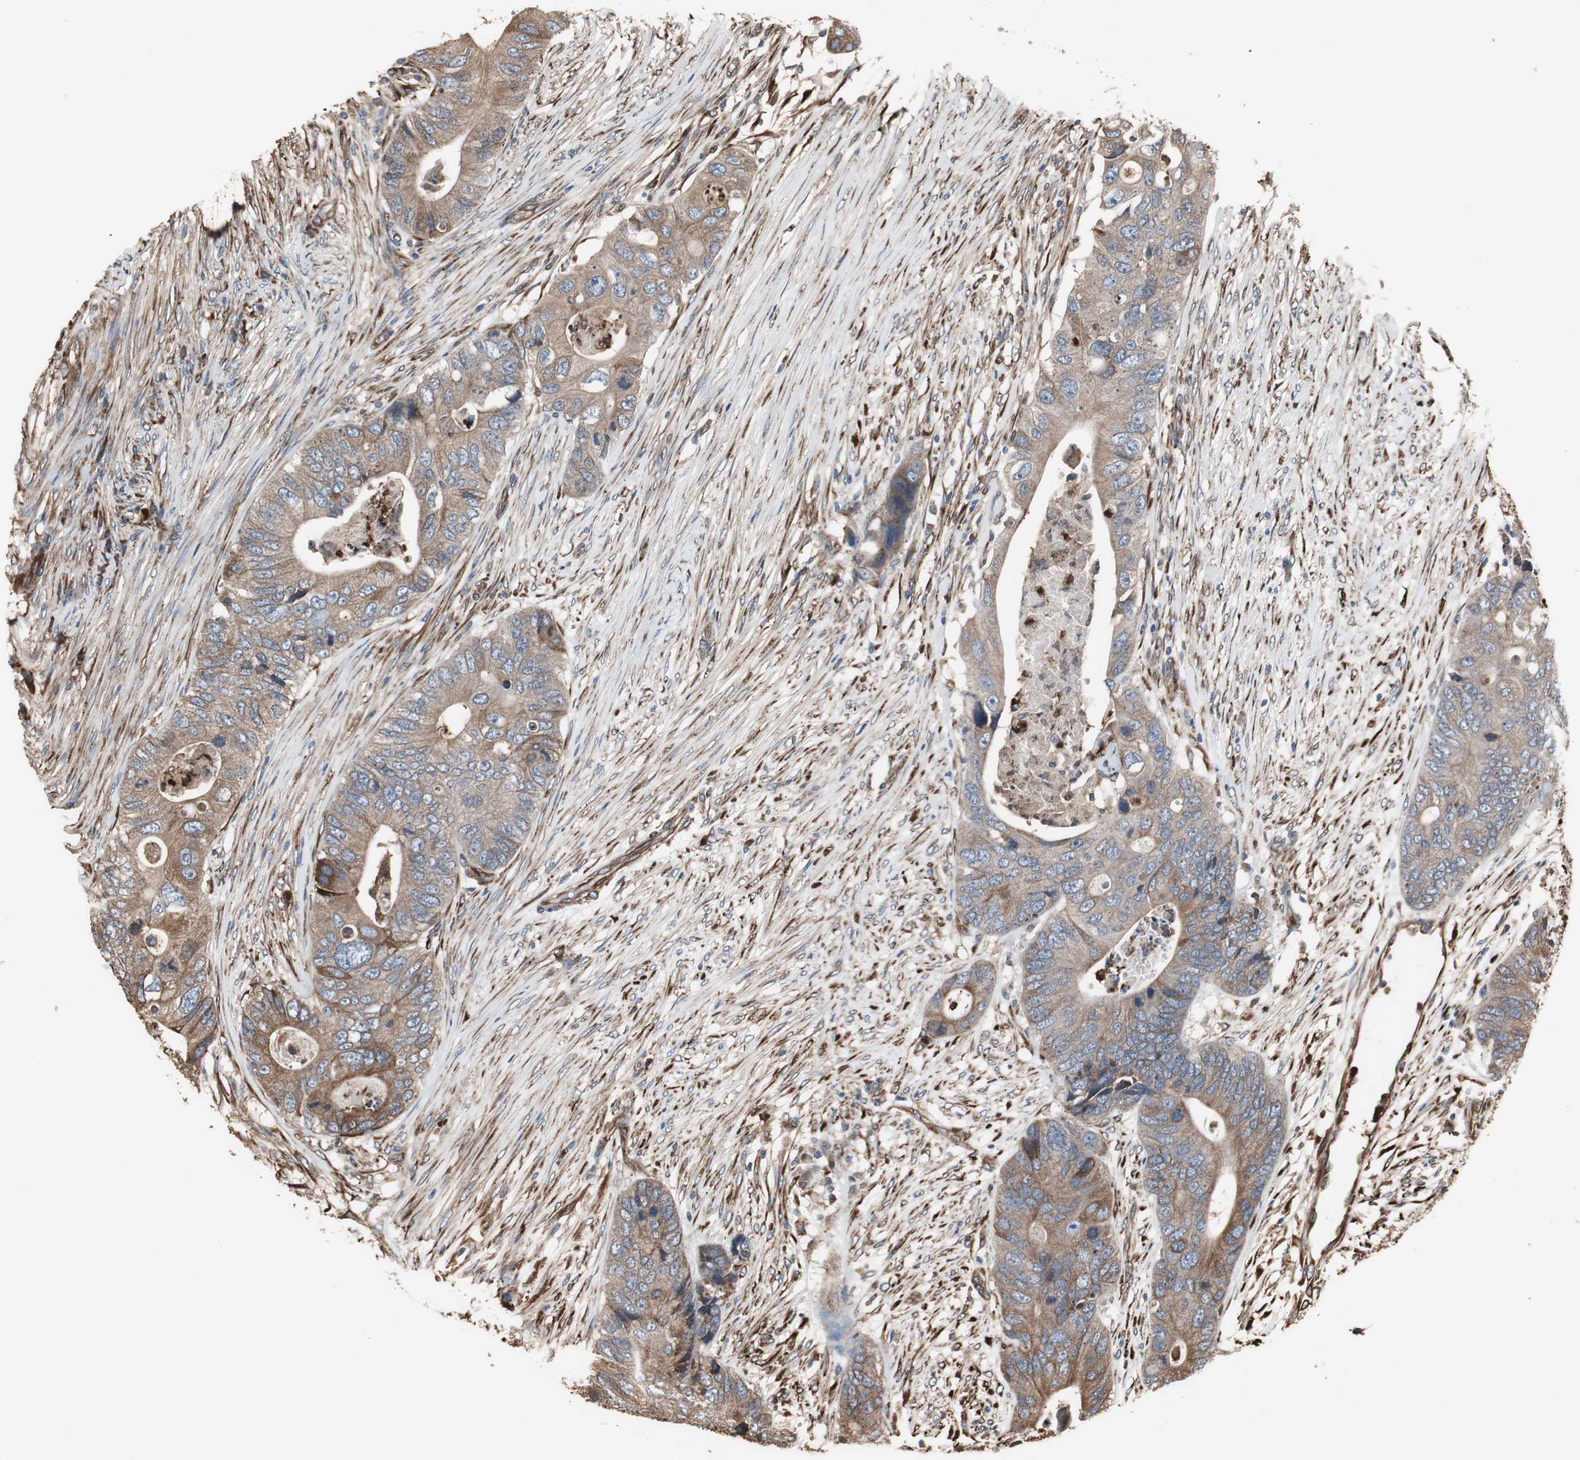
{"staining": {"intensity": "moderate", "quantity": ">75%", "location": "cytoplasmic/membranous"}, "tissue": "colorectal cancer", "cell_type": "Tumor cells", "image_type": "cancer", "snomed": [{"axis": "morphology", "description": "Adenocarcinoma, NOS"}, {"axis": "topography", "description": "Colon"}], "caption": "Human adenocarcinoma (colorectal) stained with a protein marker shows moderate staining in tumor cells.", "gene": "CALU", "patient": {"sex": "male", "age": 71}}